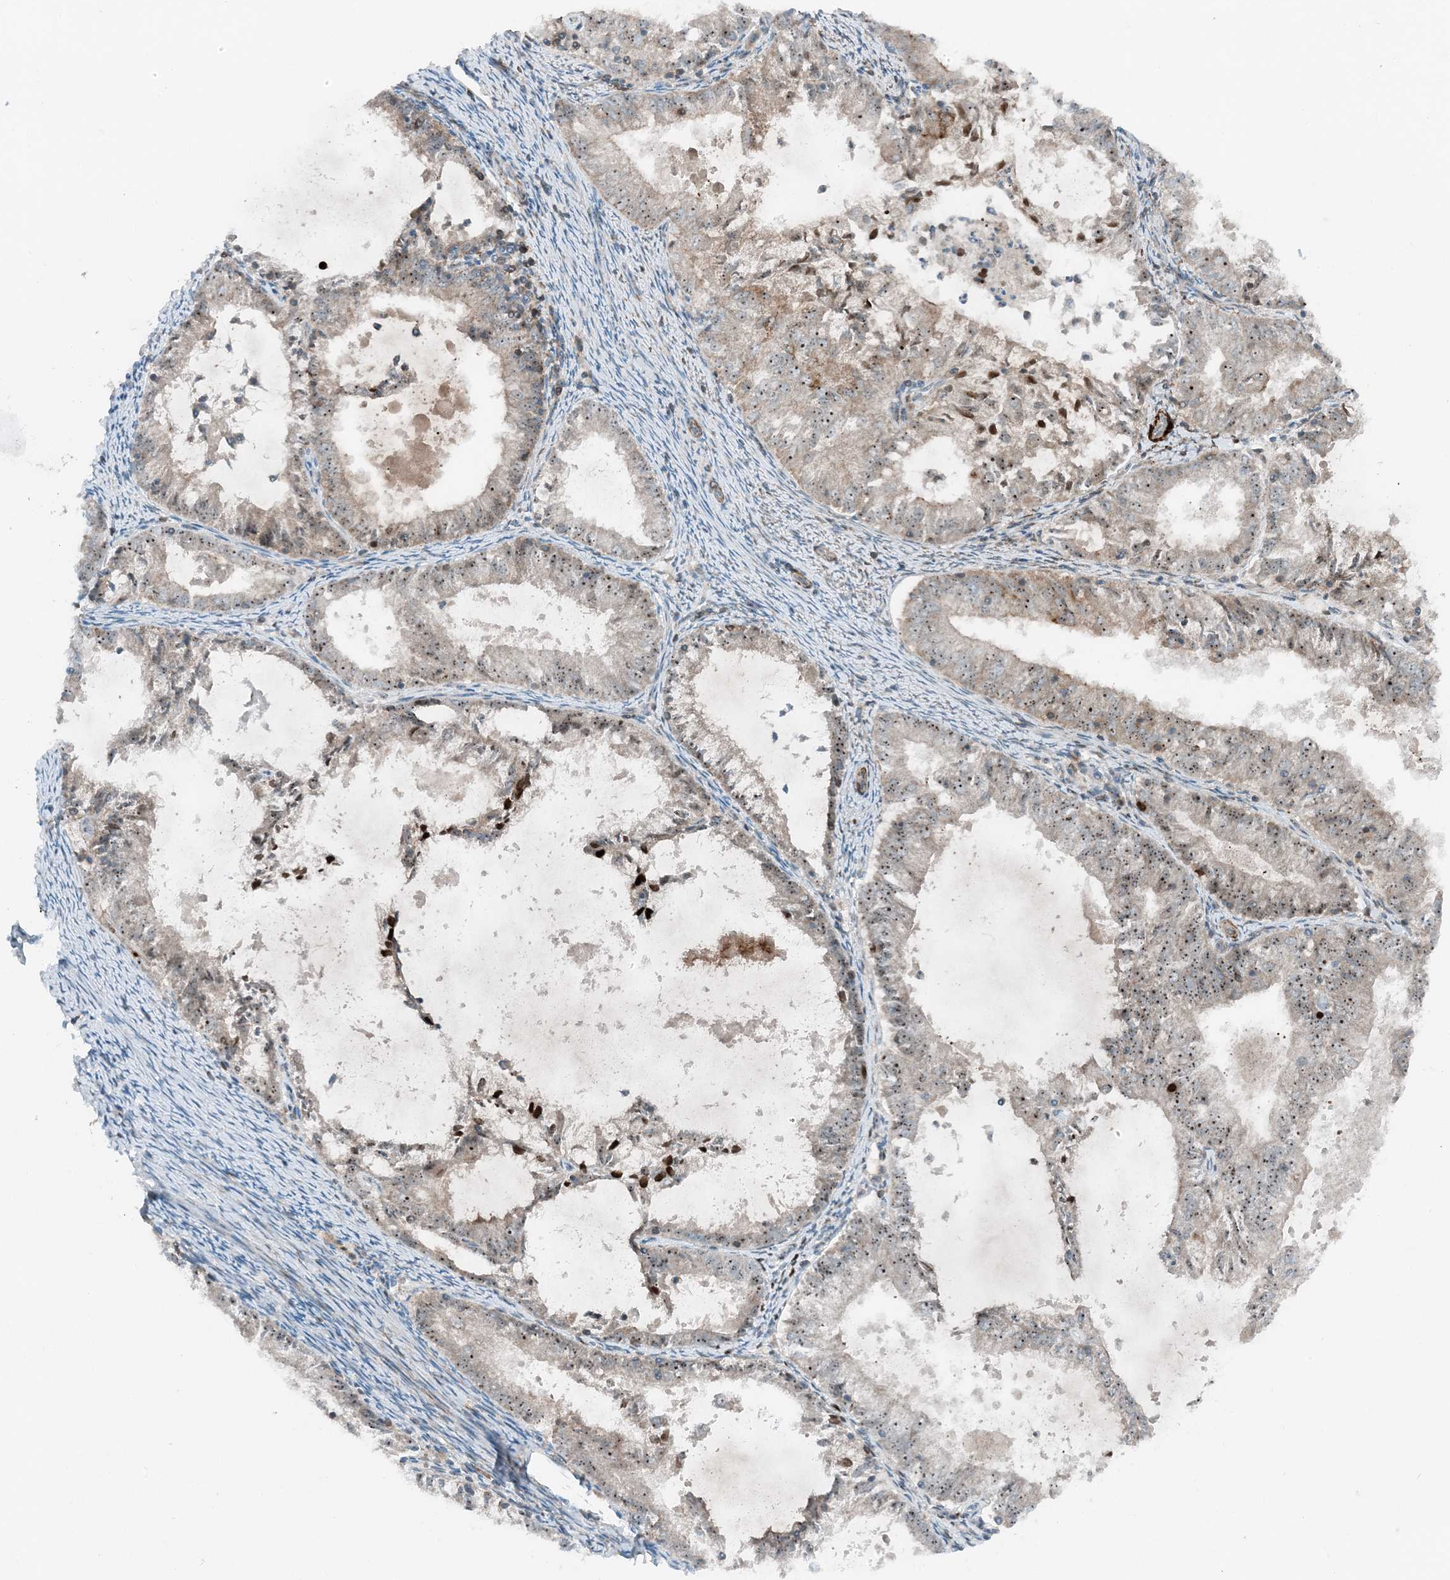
{"staining": {"intensity": "moderate", "quantity": ">75%", "location": "nuclear"}, "tissue": "endometrial cancer", "cell_type": "Tumor cells", "image_type": "cancer", "snomed": [{"axis": "morphology", "description": "Adenocarcinoma, NOS"}, {"axis": "topography", "description": "Endometrium"}], "caption": "The image reveals immunohistochemical staining of endometrial cancer. There is moderate nuclear staining is seen in about >75% of tumor cells. (DAB (3,3'-diaminobenzidine) = brown stain, brightfield microscopy at high magnification).", "gene": "MITD1", "patient": {"sex": "female", "age": 57}}